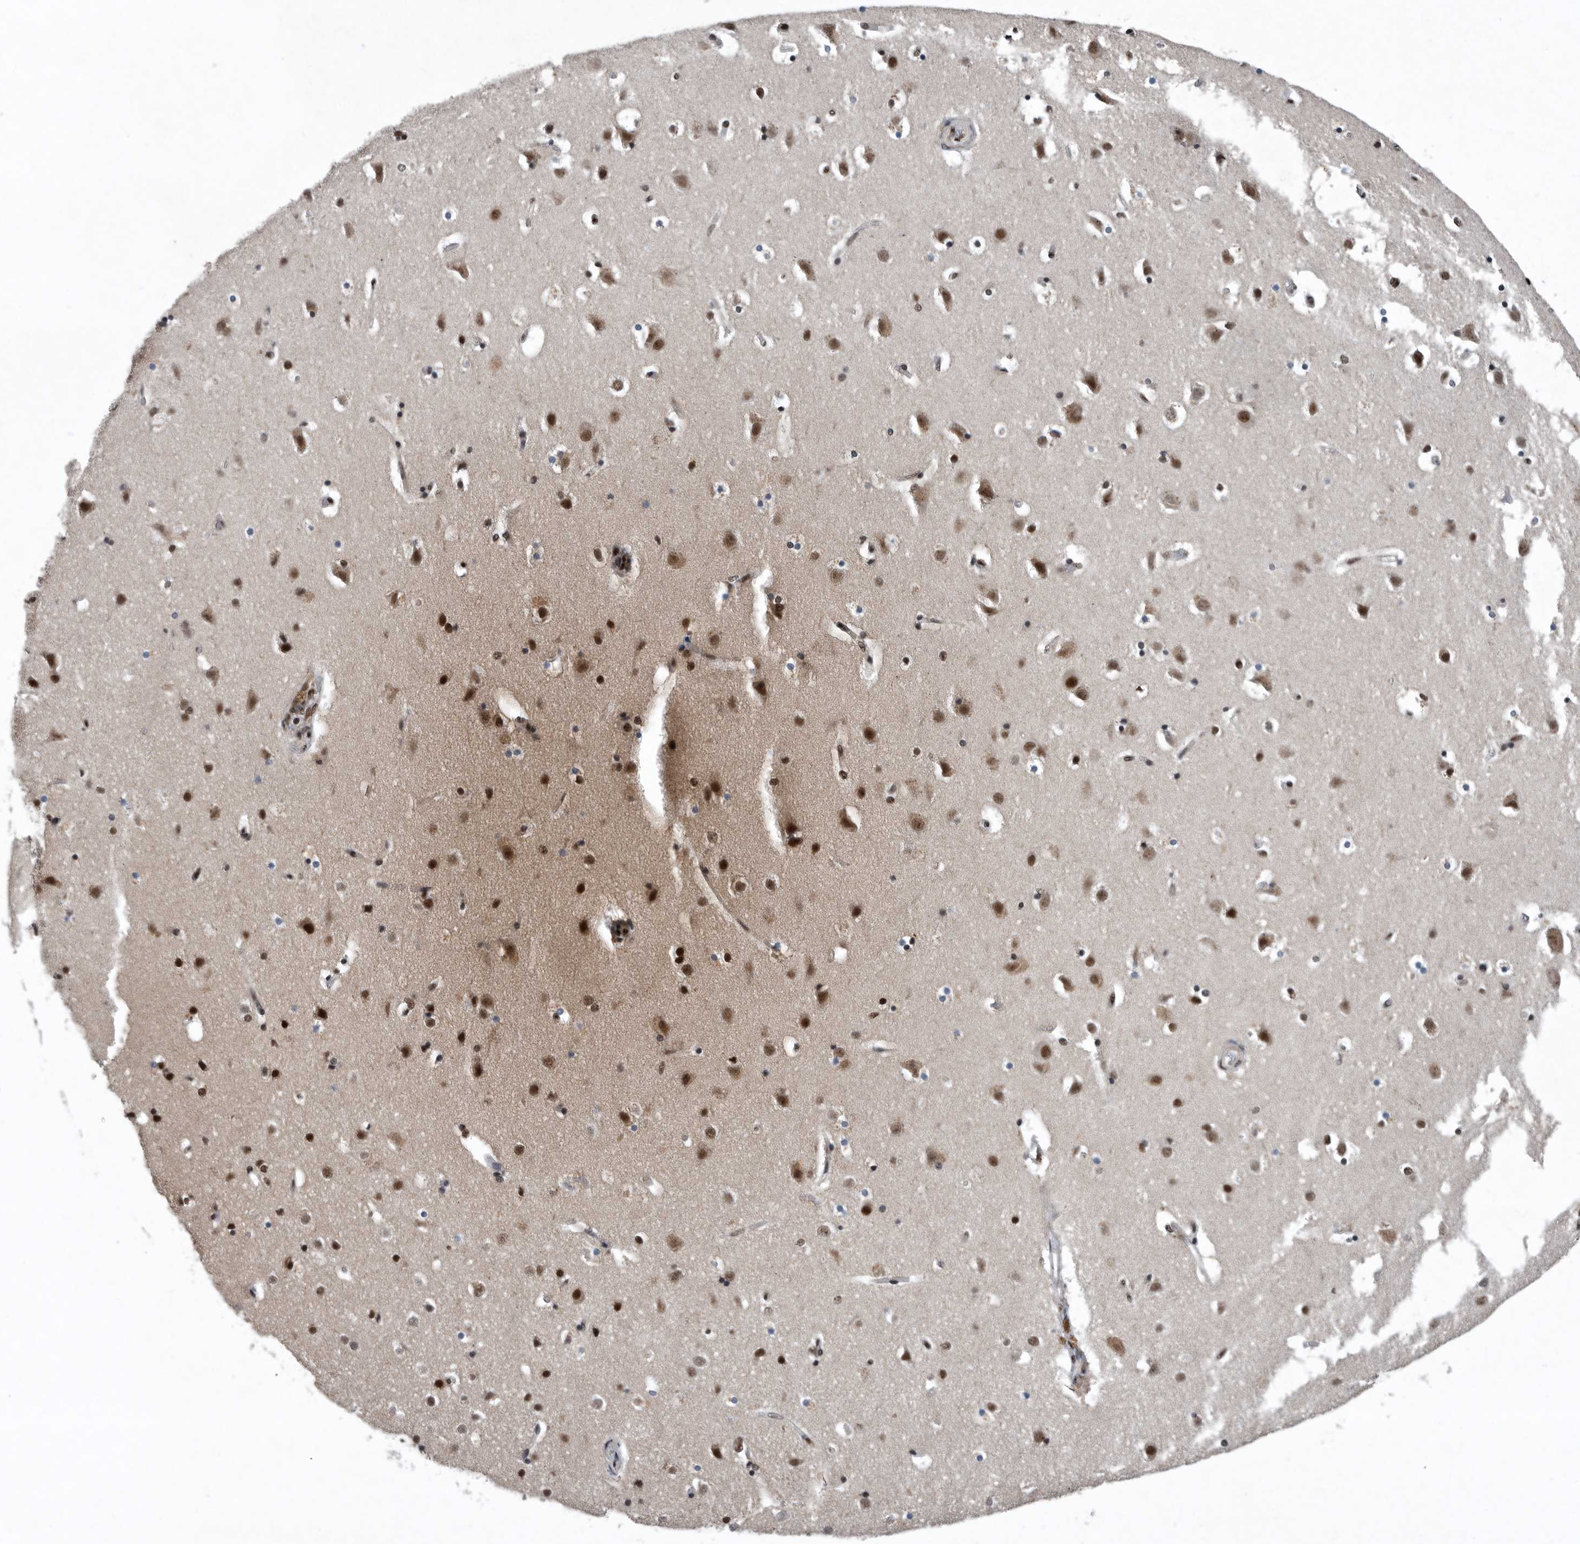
{"staining": {"intensity": "moderate", "quantity": ">75%", "location": "nuclear"}, "tissue": "cerebral cortex", "cell_type": "Endothelial cells", "image_type": "normal", "snomed": [{"axis": "morphology", "description": "Normal tissue, NOS"}, {"axis": "topography", "description": "Cerebral cortex"}], "caption": "Brown immunohistochemical staining in normal cerebral cortex reveals moderate nuclear positivity in about >75% of endothelial cells. Using DAB (brown) and hematoxylin (blue) stains, captured at high magnification using brightfield microscopy.", "gene": "SENP7", "patient": {"sex": "male", "age": 54}}